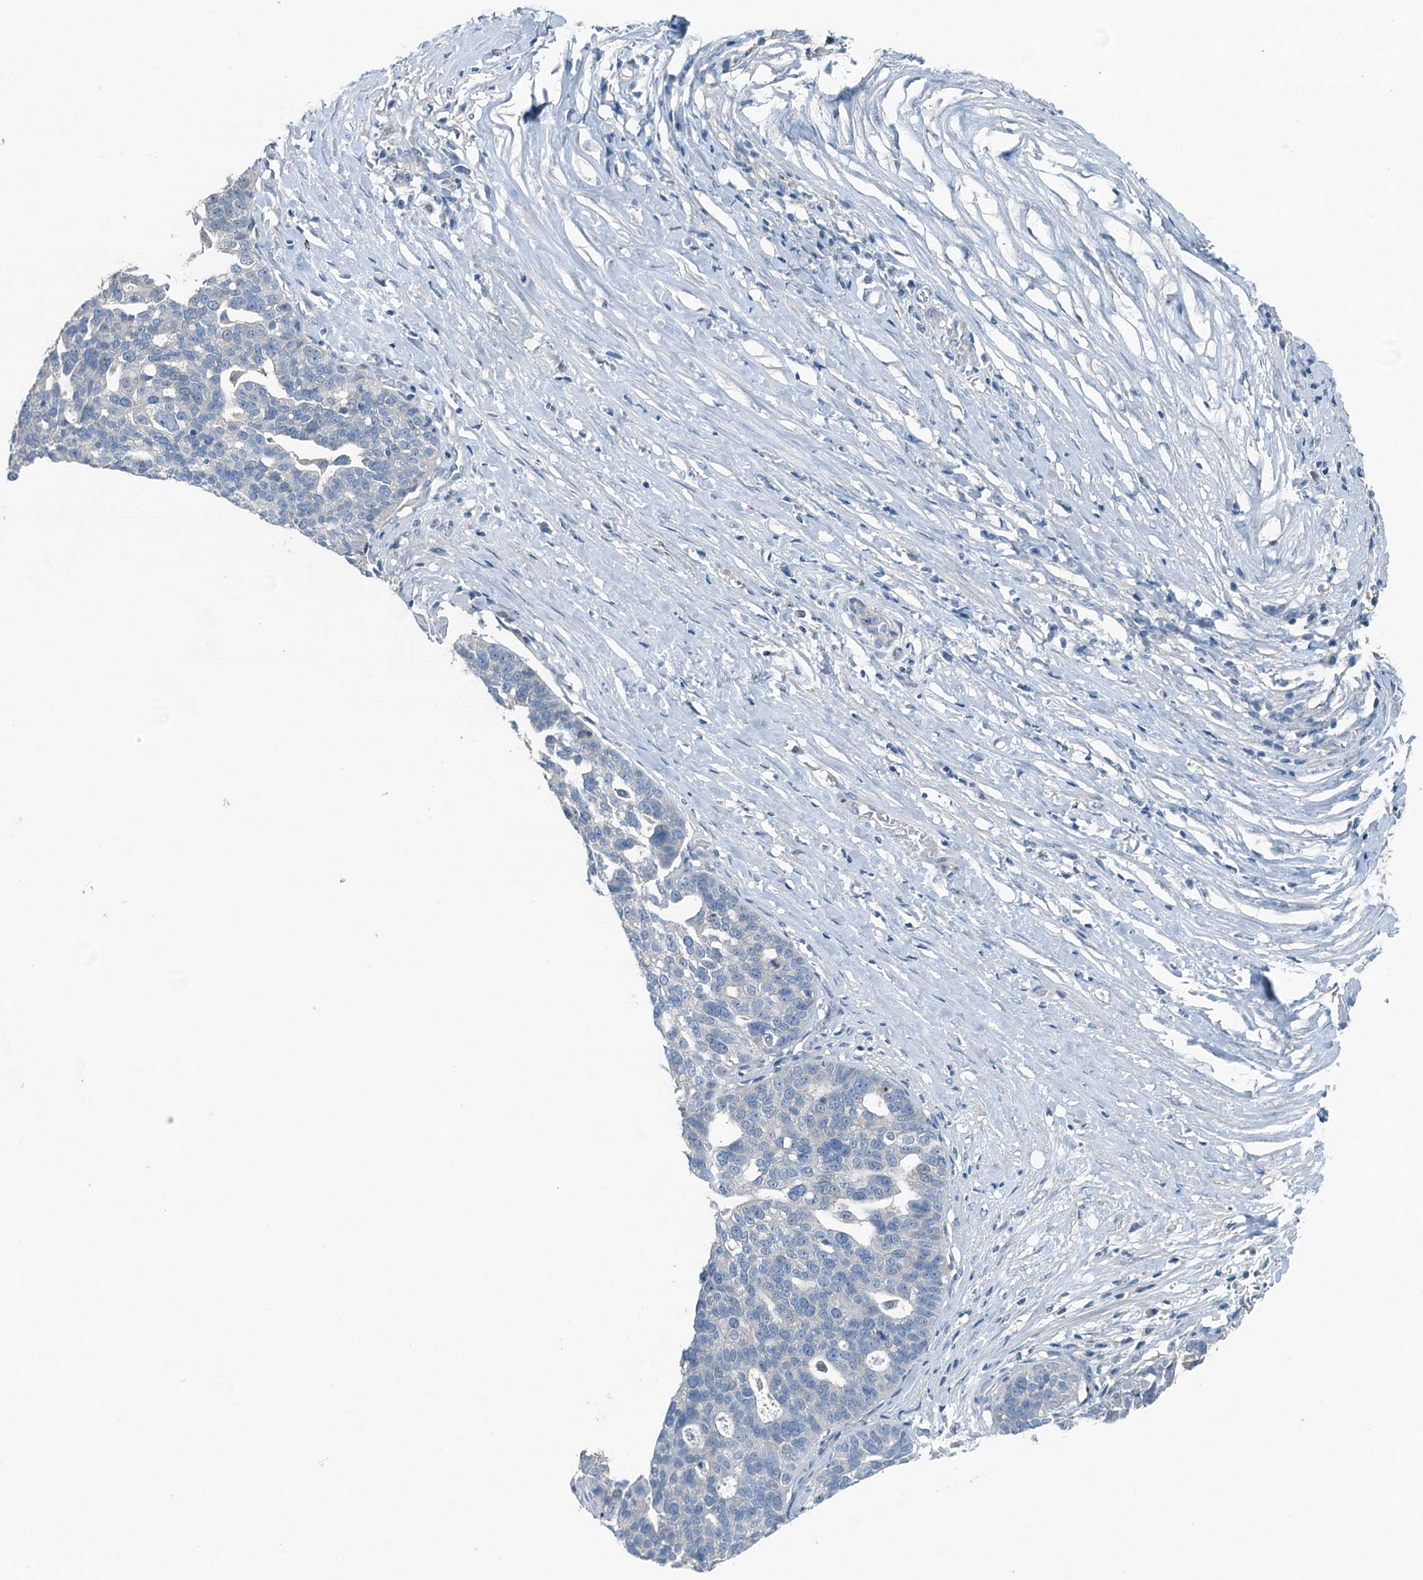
{"staining": {"intensity": "negative", "quantity": "none", "location": "none"}, "tissue": "ovarian cancer", "cell_type": "Tumor cells", "image_type": "cancer", "snomed": [{"axis": "morphology", "description": "Cystadenocarcinoma, serous, NOS"}, {"axis": "topography", "description": "Ovary"}], "caption": "A photomicrograph of ovarian cancer stained for a protein exhibits no brown staining in tumor cells.", "gene": "CBLIF", "patient": {"sex": "female", "age": 59}}